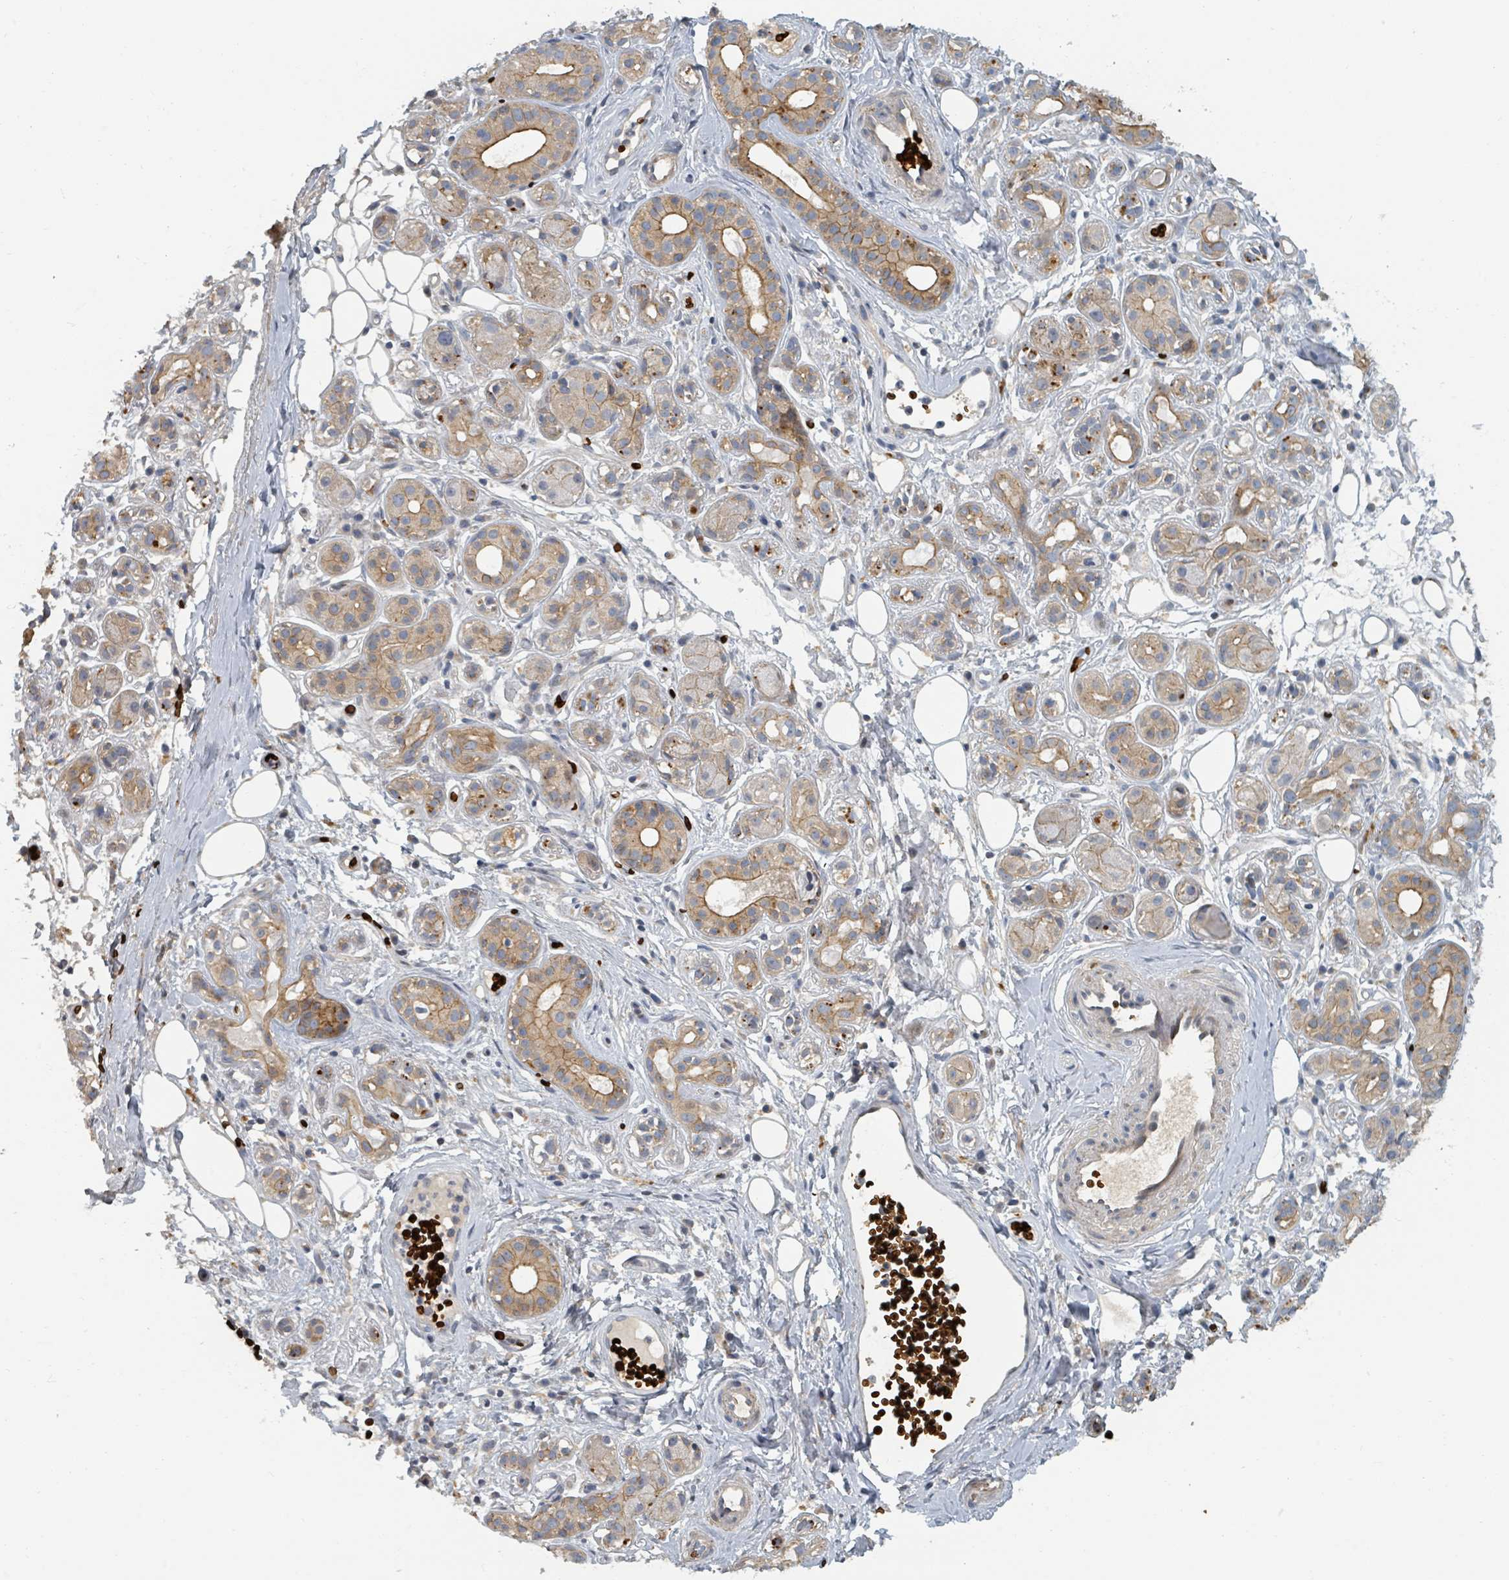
{"staining": {"intensity": "moderate", "quantity": "25%-75%", "location": "cytoplasmic/membranous"}, "tissue": "salivary gland", "cell_type": "Glandular cells", "image_type": "normal", "snomed": [{"axis": "morphology", "description": "Normal tissue, NOS"}, {"axis": "topography", "description": "Salivary gland"}], "caption": "IHC of benign human salivary gland shows medium levels of moderate cytoplasmic/membranous positivity in about 25%-75% of glandular cells.", "gene": "TRPC4AP", "patient": {"sex": "male", "age": 54}}